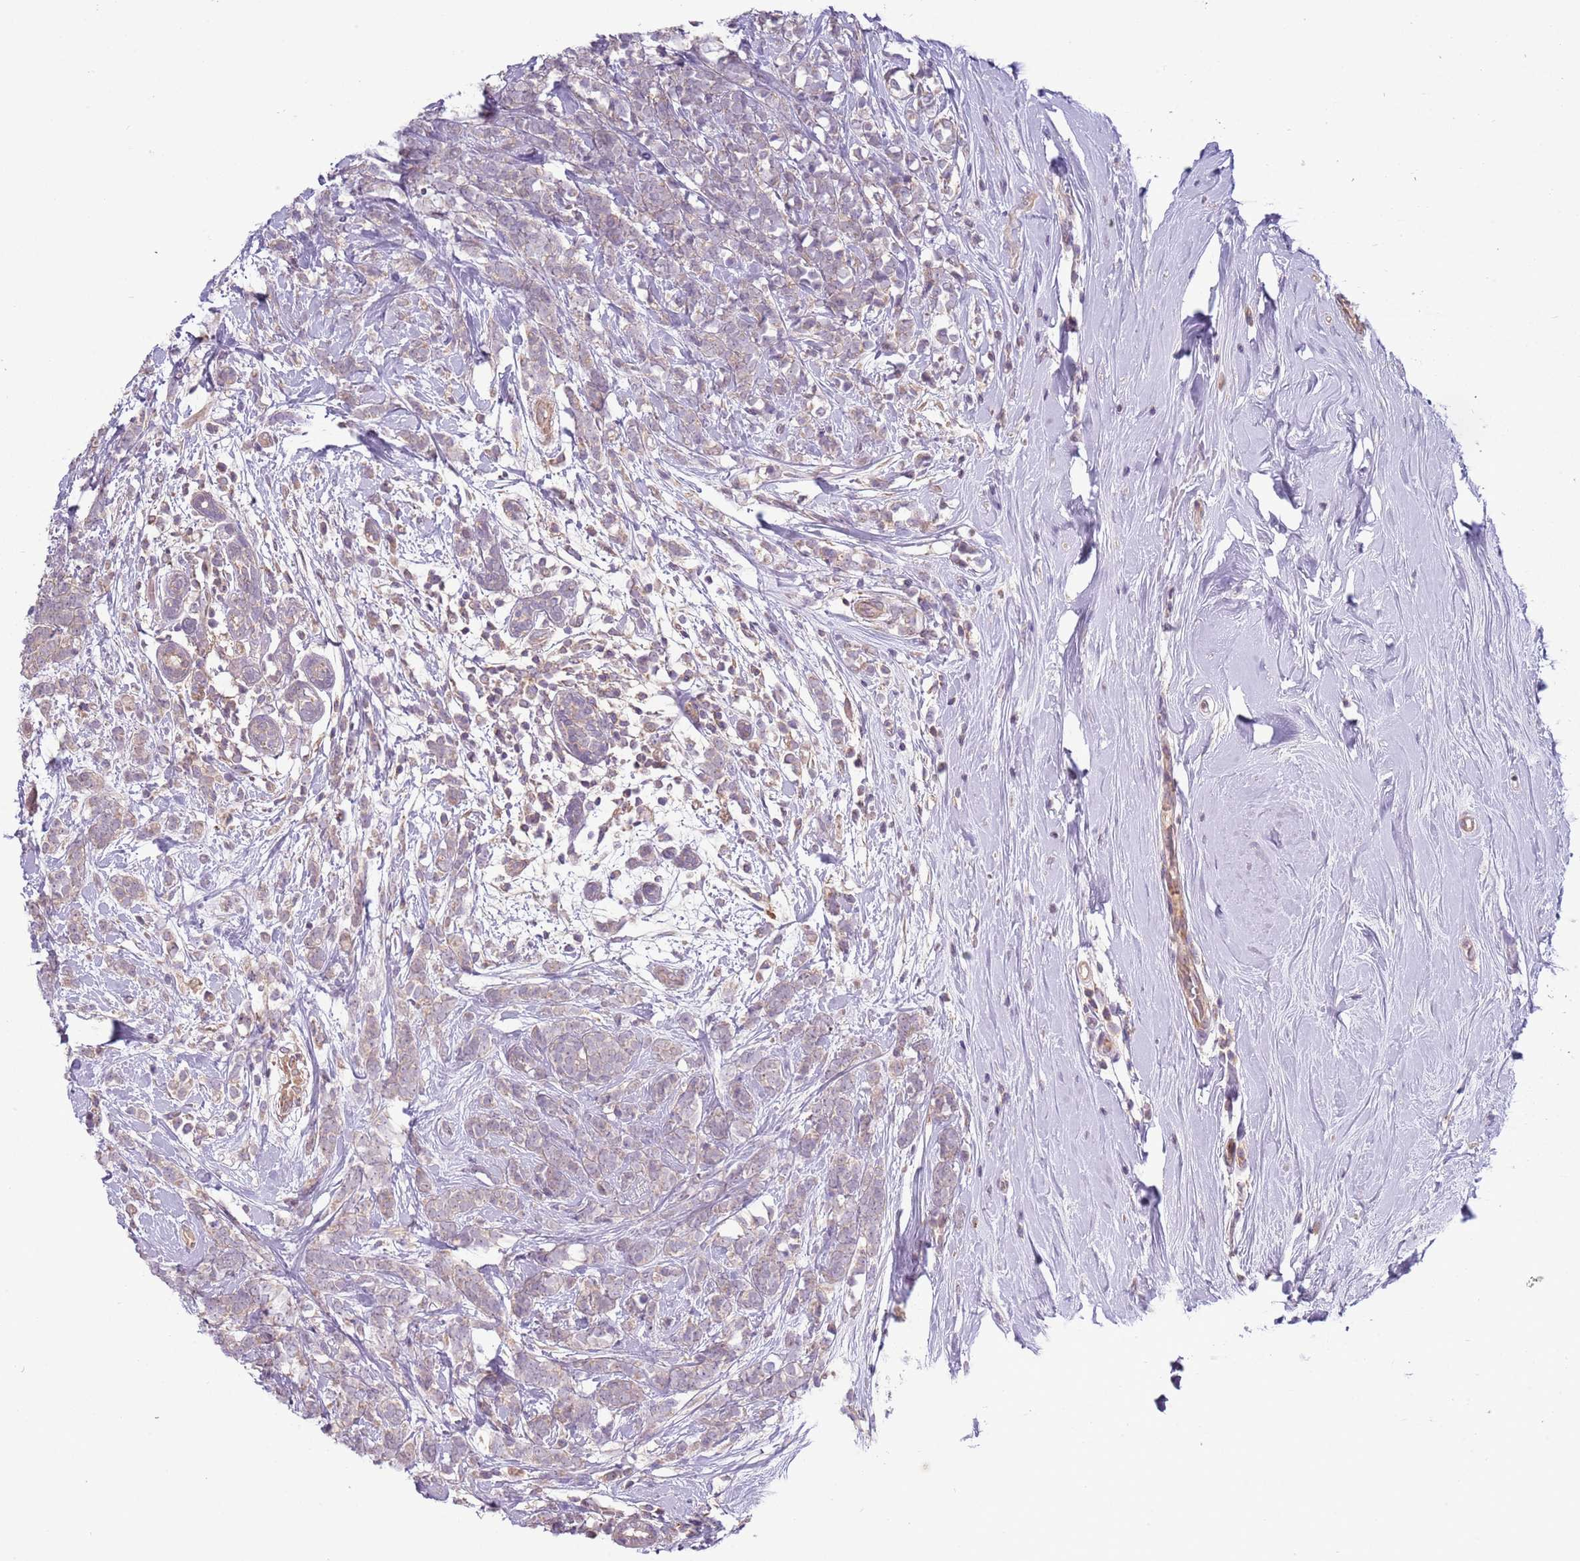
{"staining": {"intensity": "weak", "quantity": "25%-75%", "location": "cytoplasmic/membranous"}, "tissue": "breast cancer", "cell_type": "Tumor cells", "image_type": "cancer", "snomed": [{"axis": "morphology", "description": "Lobular carcinoma"}, {"axis": "topography", "description": "Breast"}], "caption": "Breast lobular carcinoma stained for a protein (brown) reveals weak cytoplasmic/membranous positive positivity in about 25%-75% of tumor cells.", "gene": "DTD2", "patient": {"sex": "female", "age": 58}}